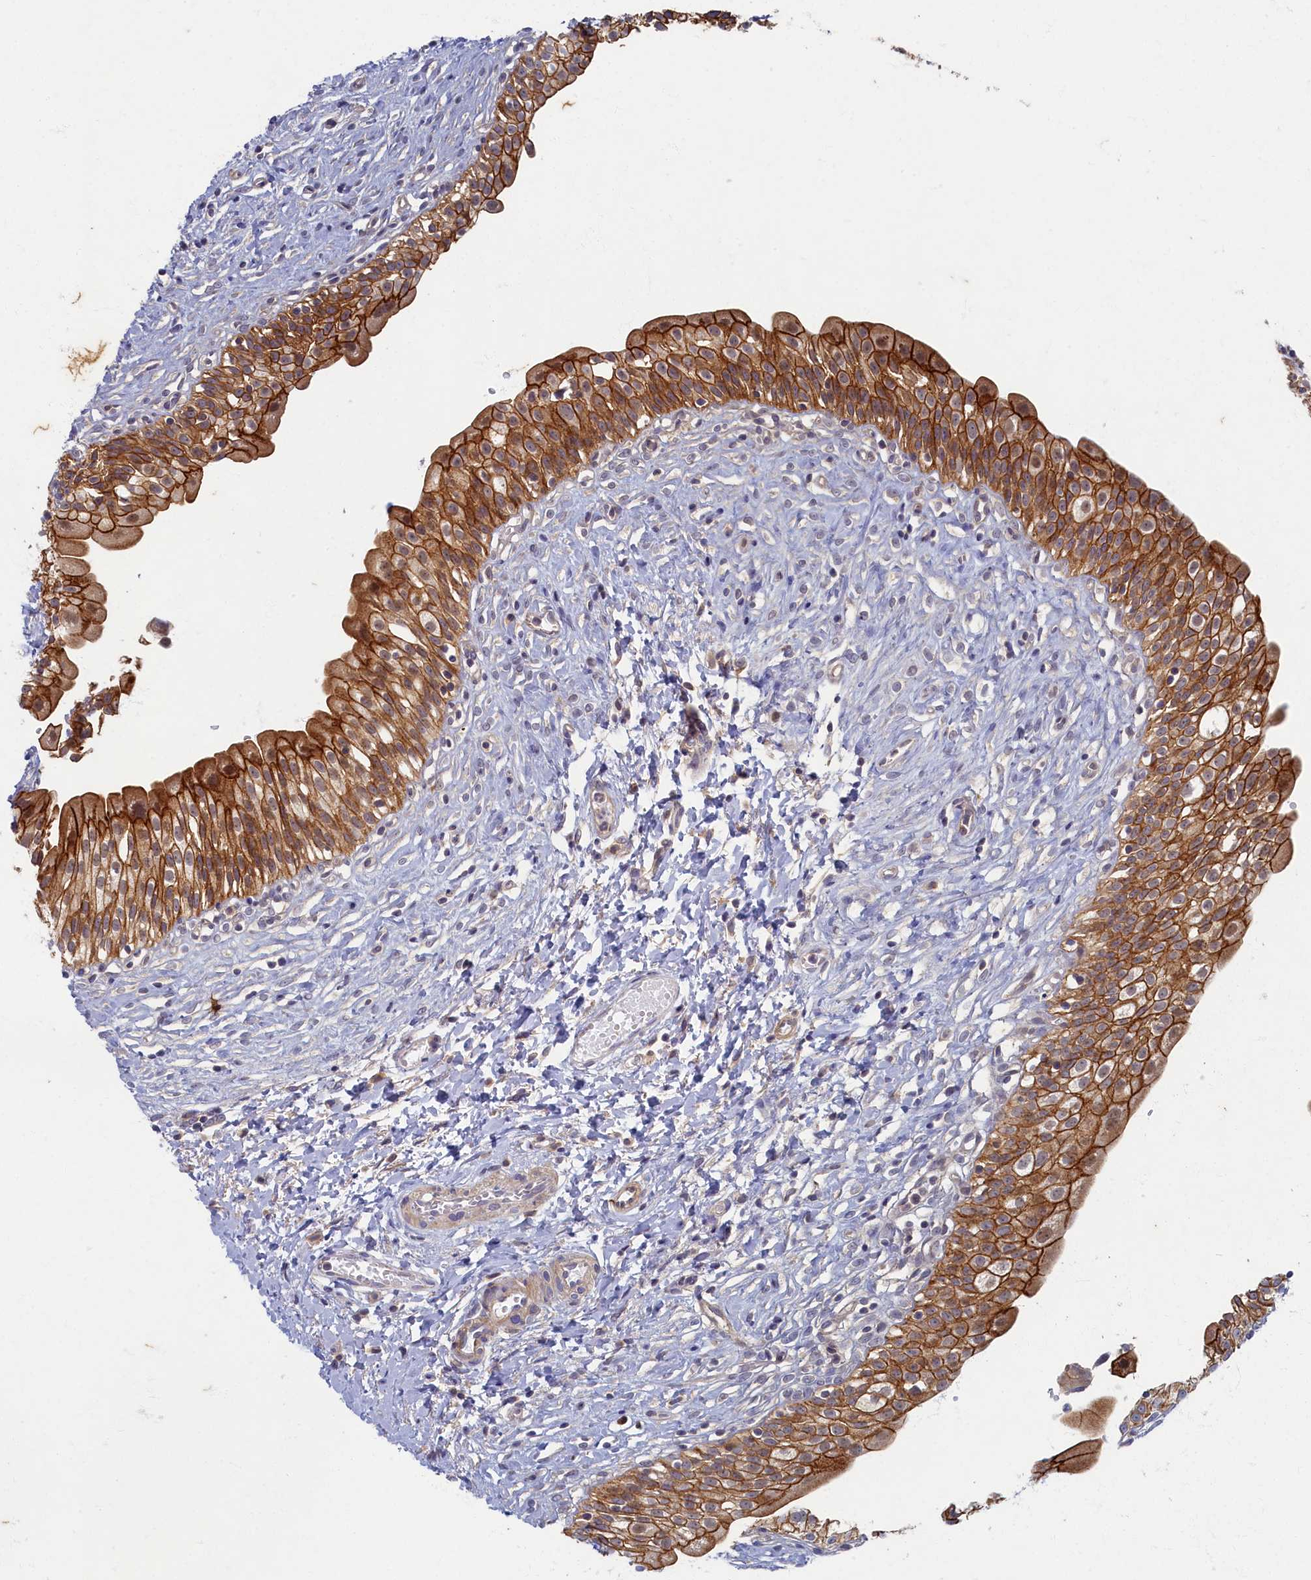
{"staining": {"intensity": "strong", "quantity": ">75%", "location": "cytoplasmic/membranous"}, "tissue": "urinary bladder", "cell_type": "Urothelial cells", "image_type": "normal", "snomed": [{"axis": "morphology", "description": "Normal tissue, NOS"}, {"axis": "topography", "description": "Urinary bladder"}], "caption": "Immunohistochemistry (IHC) staining of unremarkable urinary bladder, which exhibits high levels of strong cytoplasmic/membranous expression in approximately >75% of urothelial cells indicating strong cytoplasmic/membranous protein staining. The staining was performed using DAB (3,3'-diaminobenzidine) (brown) for protein detection and nuclei were counterstained in hematoxylin (blue).", "gene": "WDR59", "patient": {"sex": "male", "age": 51}}